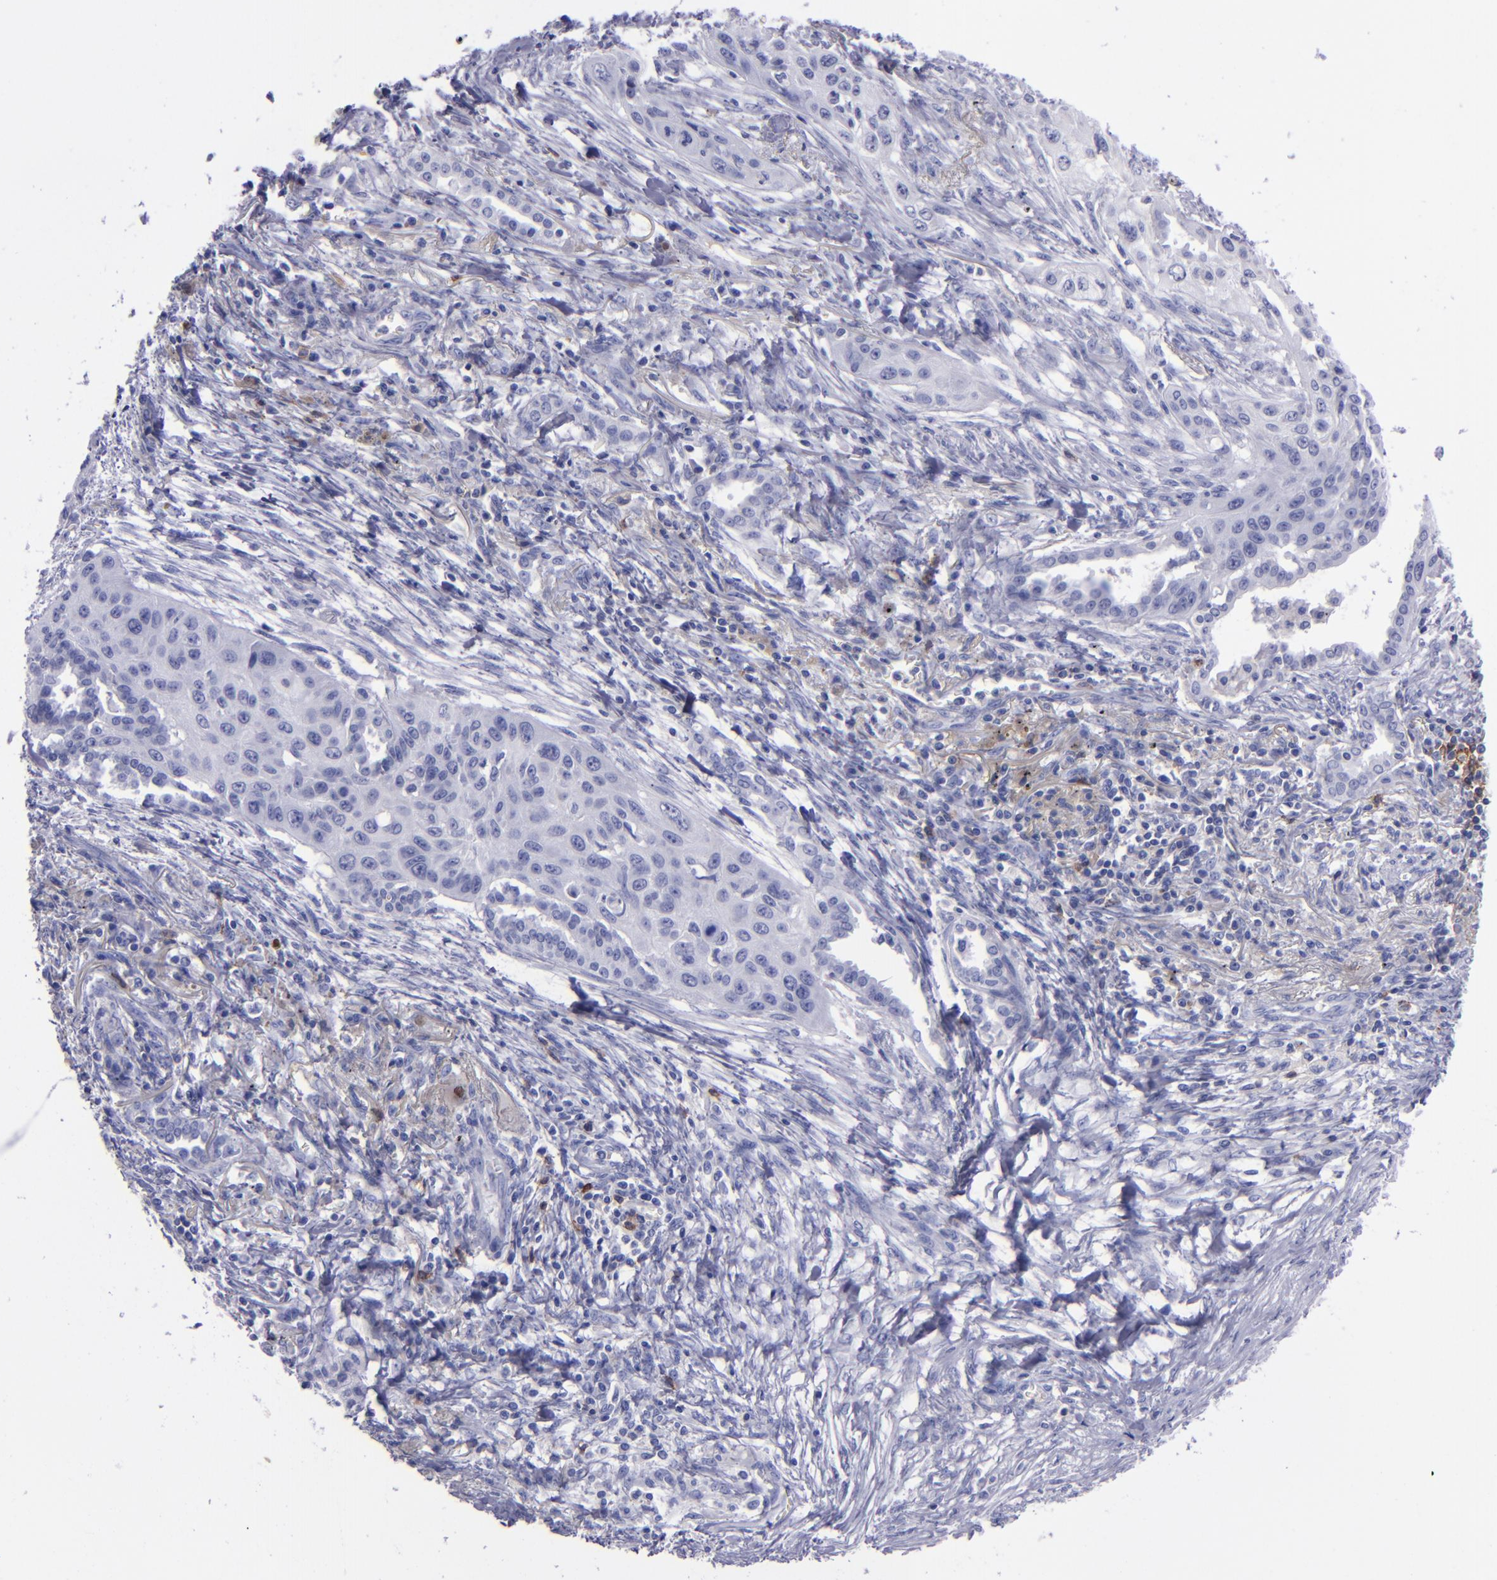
{"staining": {"intensity": "negative", "quantity": "none", "location": "none"}, "tissue": "lung cancer", "cell_type": "Tumor cells", "image_type": "cancer", "snomed": [{"axis": "morphology", "description": "Squamous cell carcinoma, NOS"}, {"axis": "topography", "description": "Lung"}], "caption": "A high-resolution micrograph shows IHC staining of lung cancer, which shows no significant expression in tumor cells.", "gene": "CD37", "patient": {"sex": "male", "age": 71}}